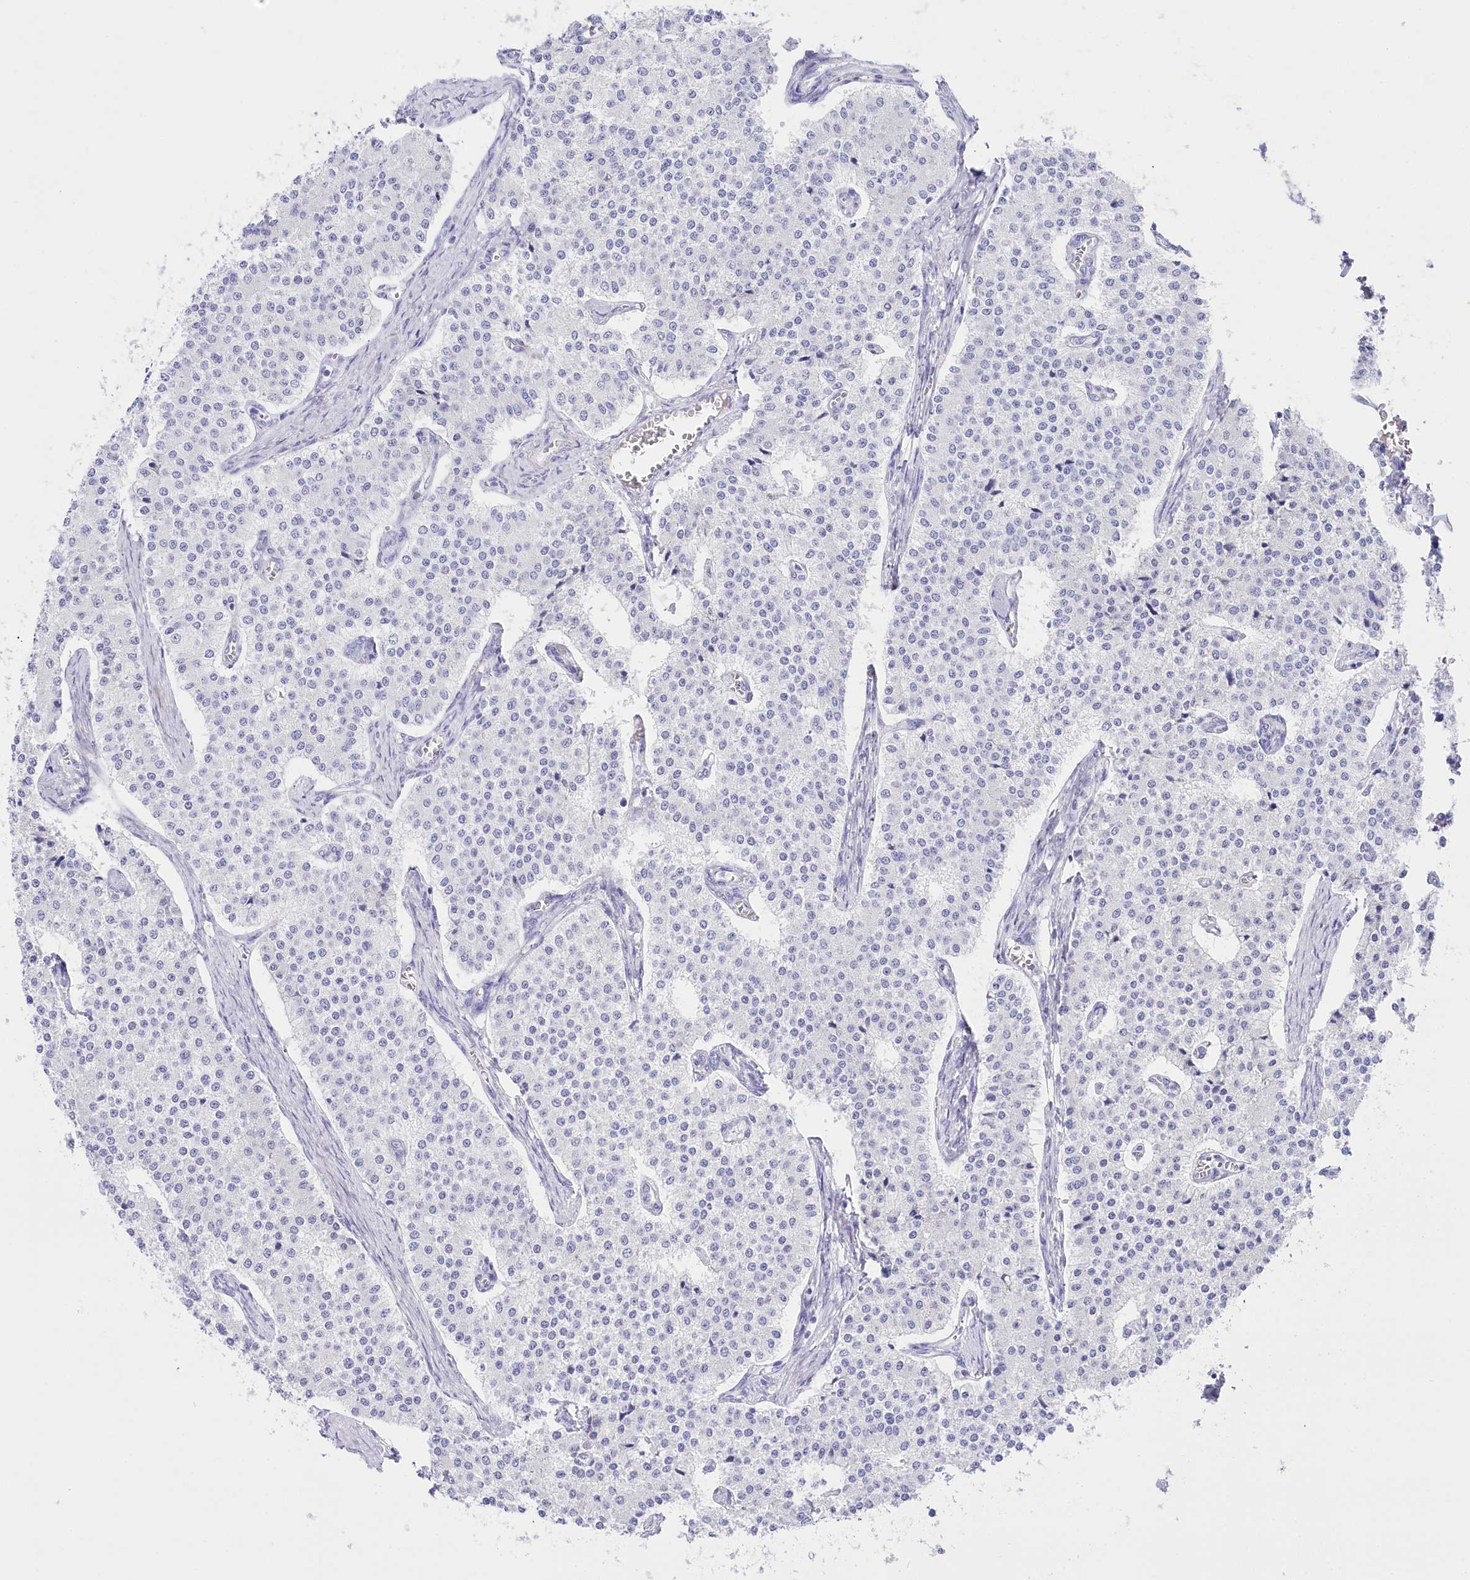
{"staining": {"intensity": "negative", "quantity": "none", "location": "none"}, "tissue": "carcinoid", "cell_type": "Tumor cells", "image_type": "cancer", "snomed": [{"axis": "morphology", "description": "Carcinoid, malignant, NOS"}, {"axis": "topography", "description": "Colon"}], "caption": "IHC of human carcinoid displays no staining in tumor cells. (Stains: DAB immunohistochemistry with hematoxylin counter stain, Microscopy: brightfield microscopy at high magnification).", "gene": "CSN3", "patient": {"sex": "female", "age": 52}}